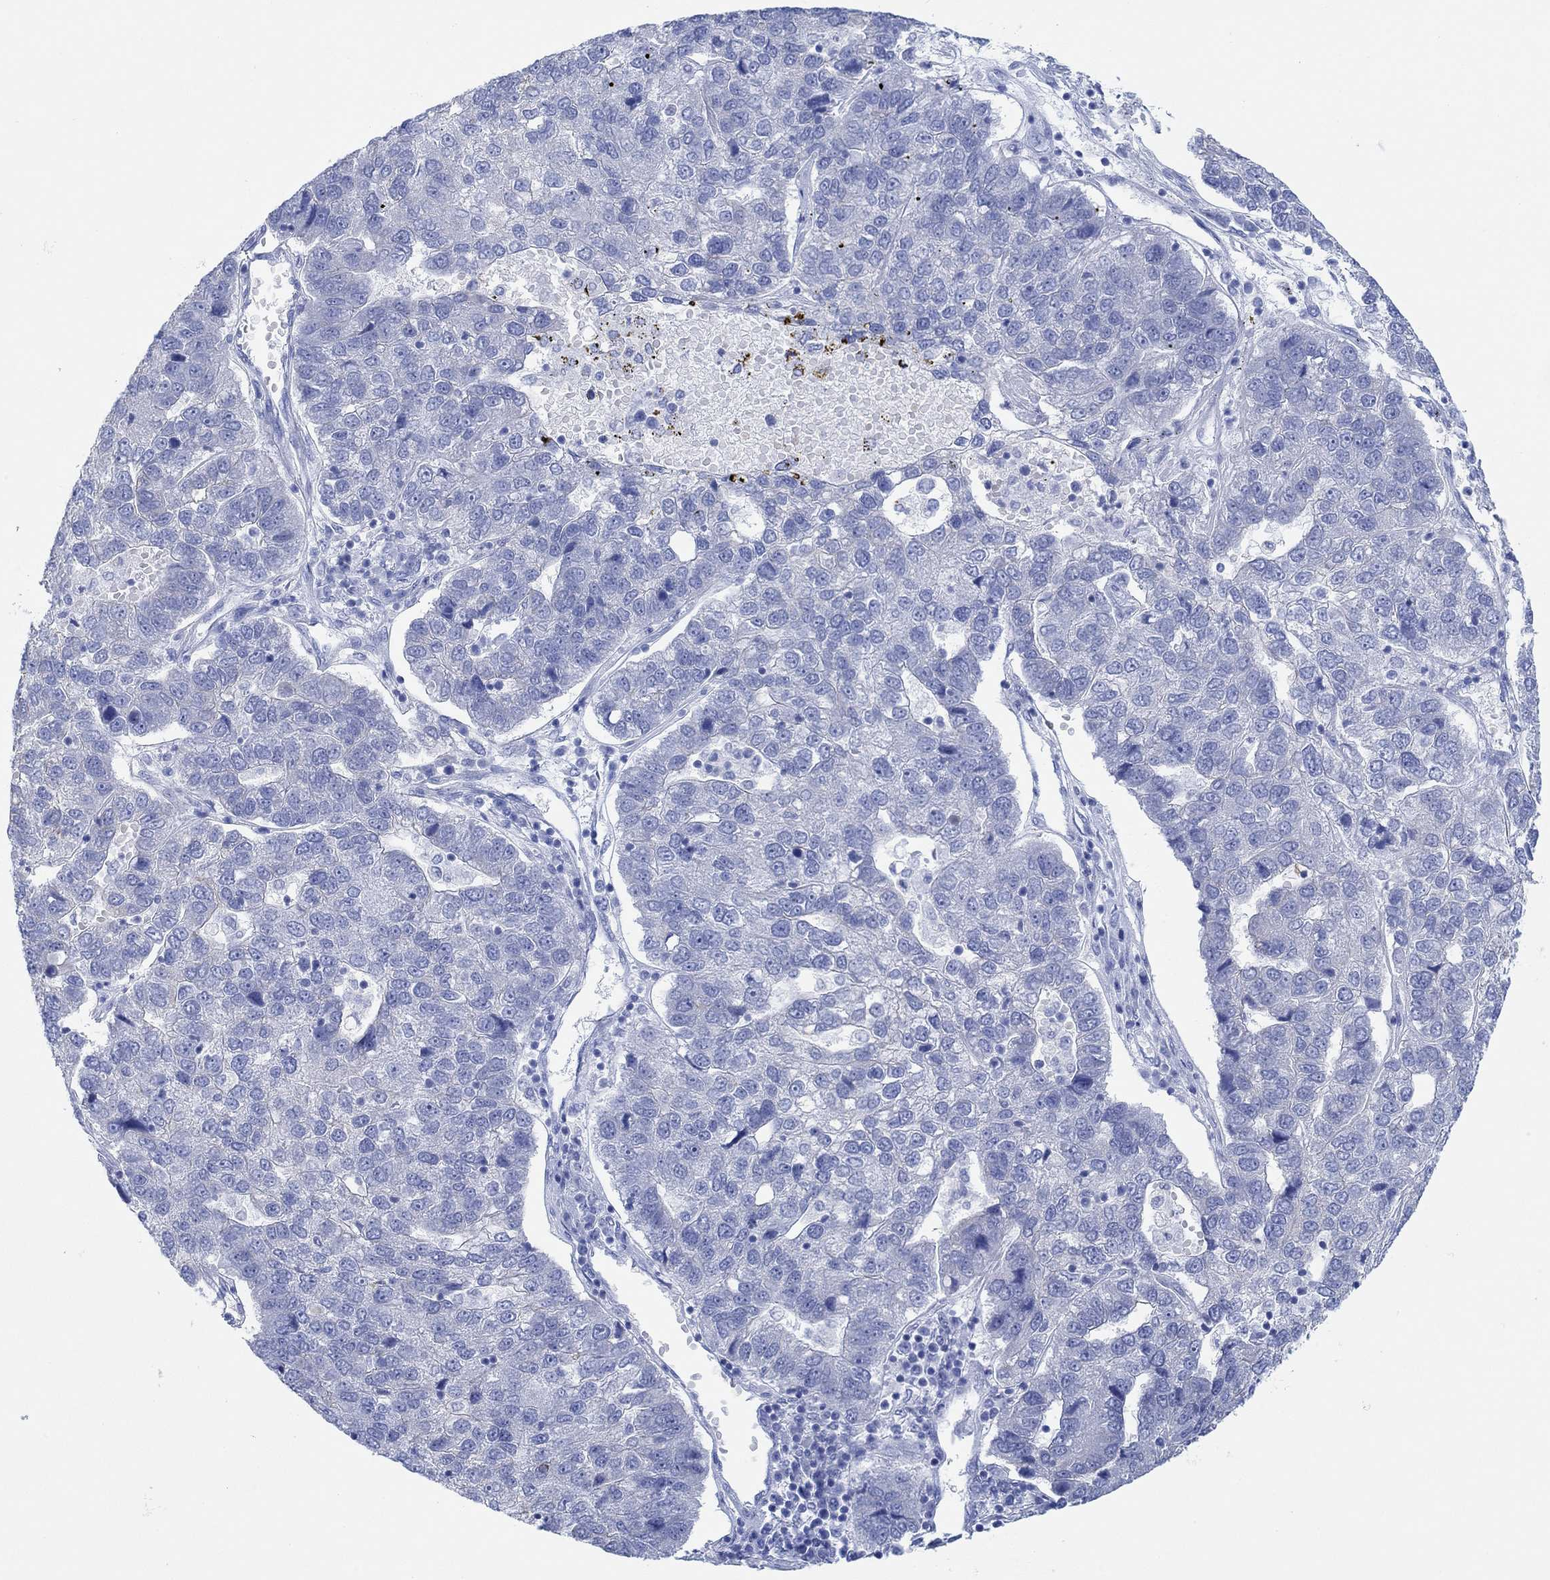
{"staining": {"intensity": "weak", "quantity": "25%-75%", "location": "cytoplasmic/membranous"}, "tissue": "pancreatic cancer", "cell_type": "Tumor cells", "image_type": "cancer", "snomed": [{"axis": "morphology", "description": "Adenocarcinoma, NOS"}, {"axis": "topography", "description": "Pancreas"}], "caption": "This is an image of immunohistochemistry (IHC) staining of pancreatic cancer, which shows weak expression in the cytoplasmic/membranous of tumor cells.", "gene": "AK8", "patient": {"sex": "female", "age": 61}}